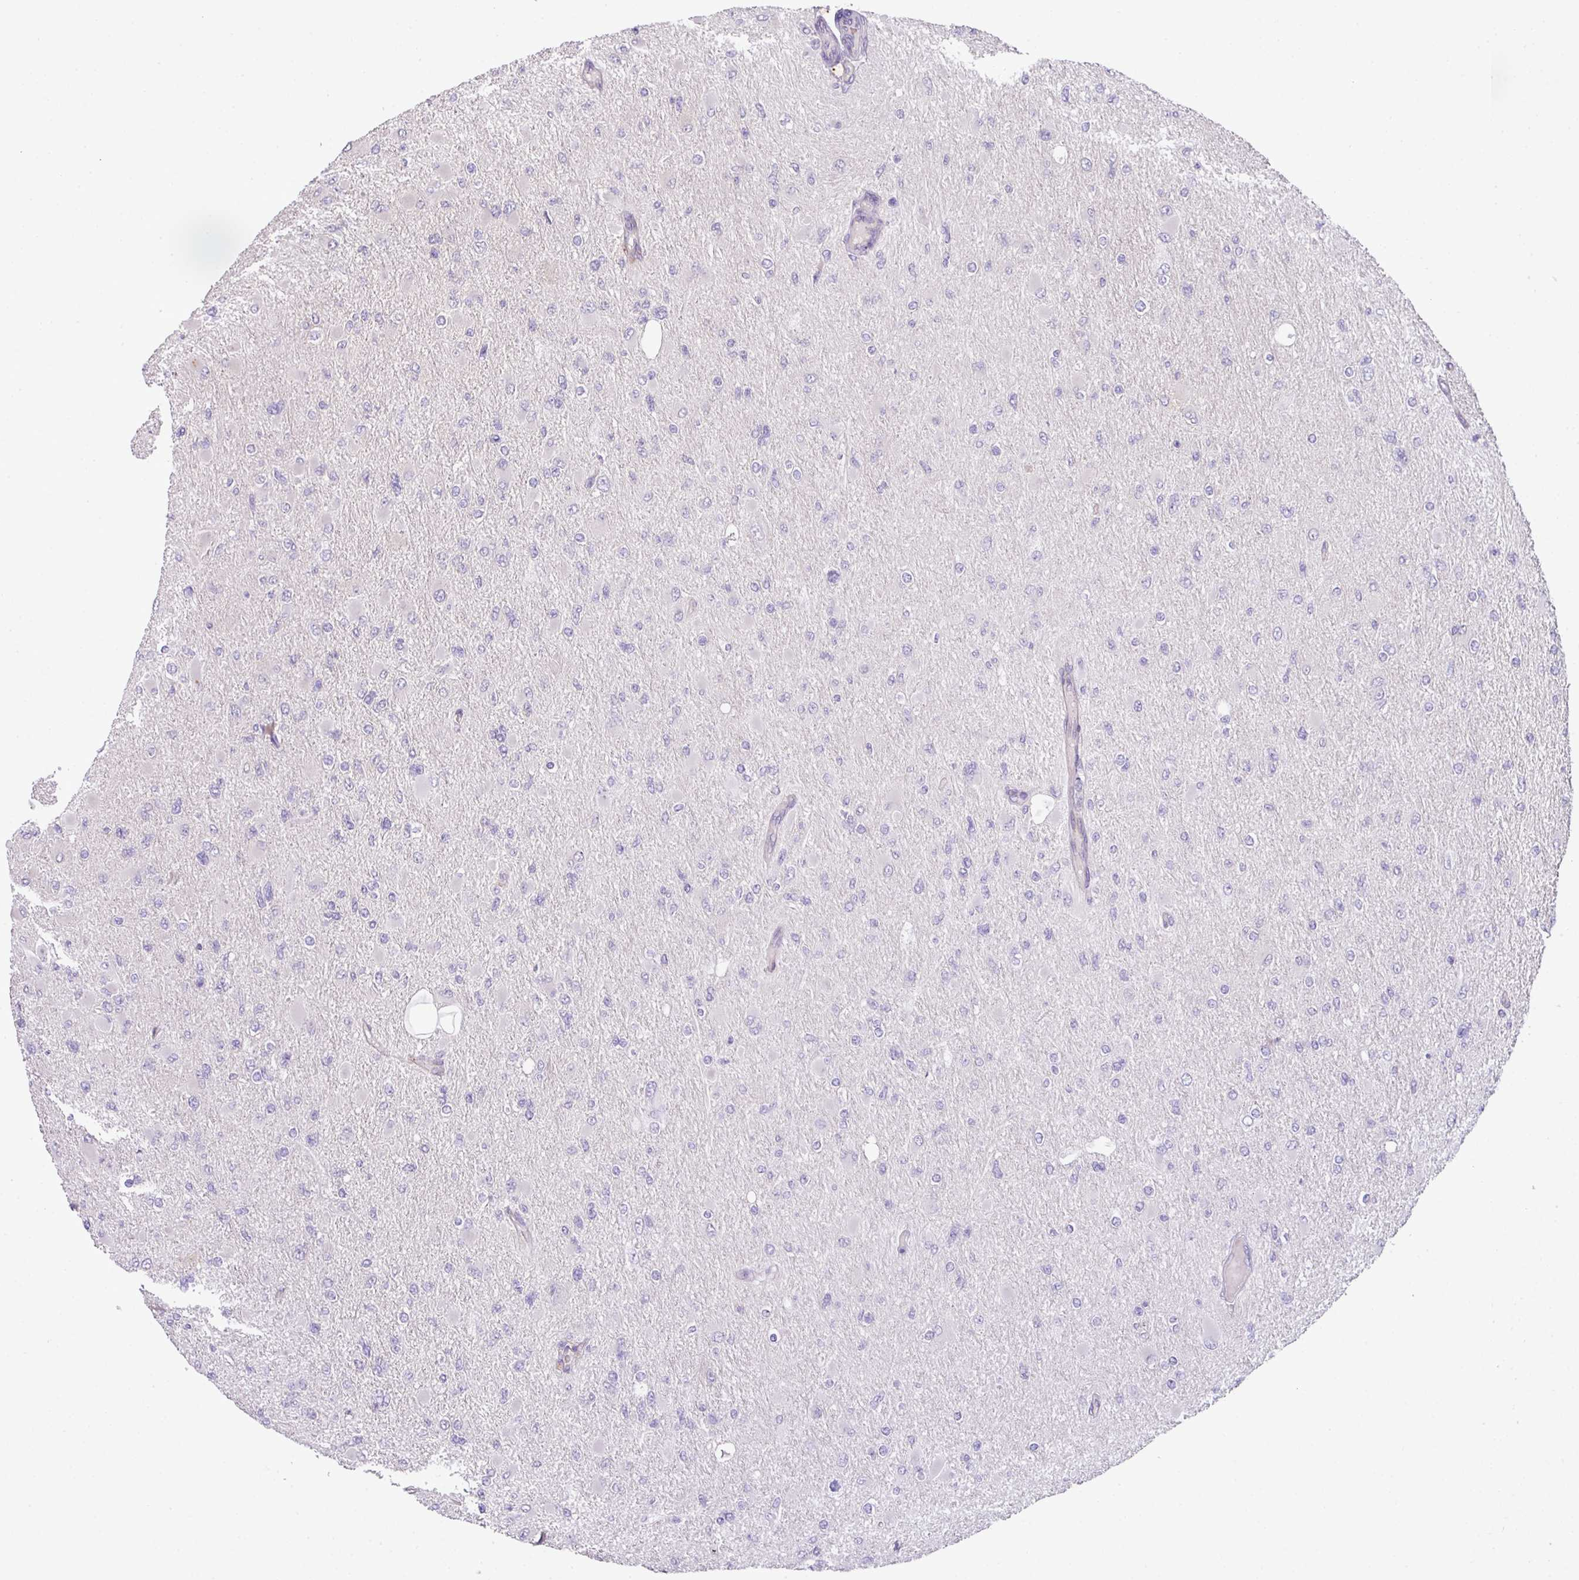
{"staining": {"intensity": "negative", "quantity": "none", "location": "none"}, "tissue": "glioma", "cell_type": "Tumor cells", "image_type": "cancer", "snomed": [{"axis": "morphology", "description": "Glioma, malignant, High grade"}, {"axis": "topography", "description": "Cerebral cortex"}], "caption": "Tumor cells are negative for brown protein staining in glioma. The staining is performed using DAB (3,3'-diaminobenzidine) brown chromogen with nuclei counter-stained in using hematoxylin.", "gene": "PIK3R5", "patient": {"sex": "female", "age": 36}}